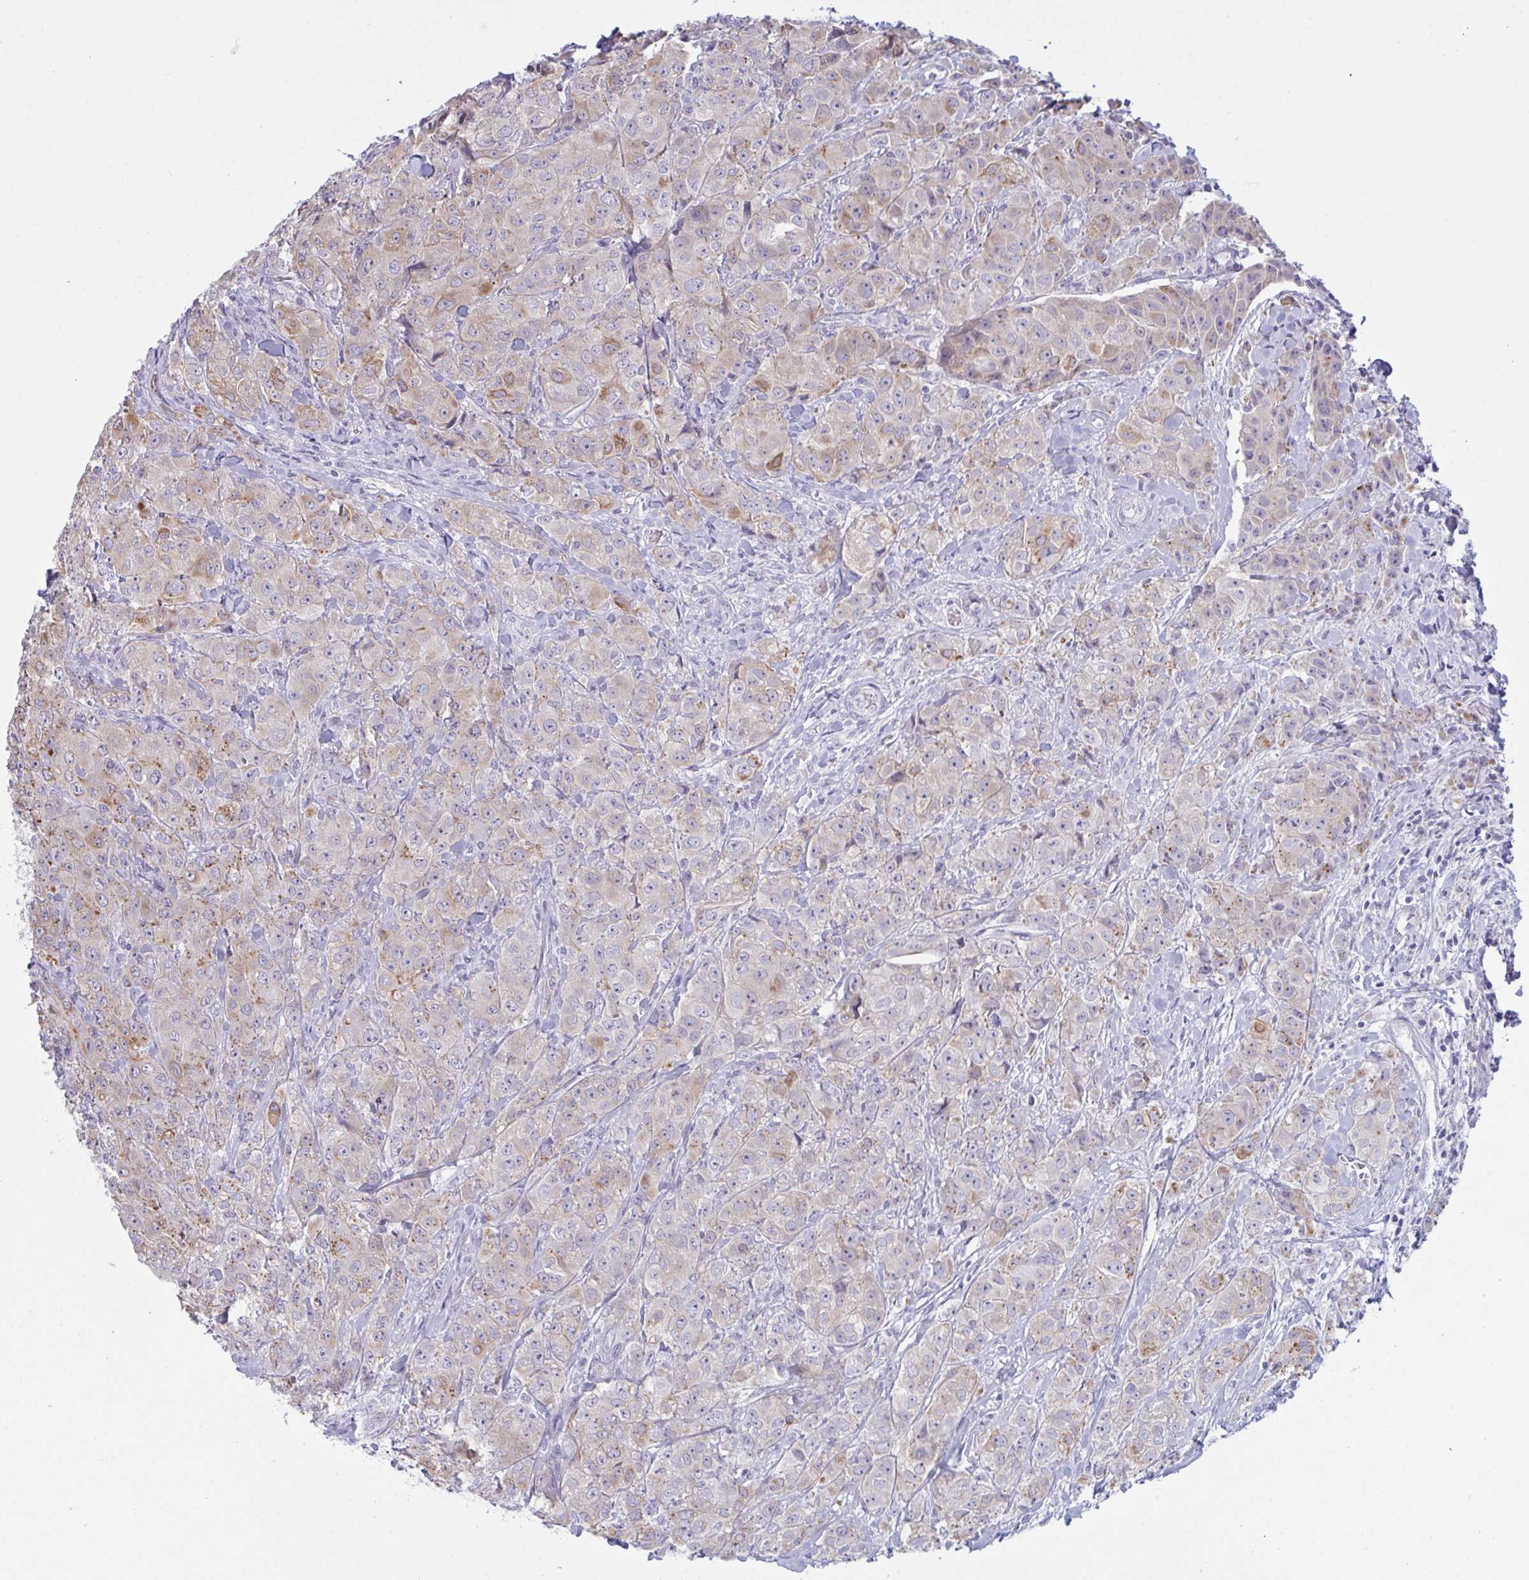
{"staining": {"intensity": "moderate", "quantity": "<25%", "location": "cytoplasmic/membranous"}, "tissue": "breast cancer", "cell_type": "Tumor cells", "image_type": "cancer", "snomed": [{"axis": "morphology", "description": "Normal tissue, NOS"}, {"axis": "morphology", "description": "Duct carcinoma"}, {"axis": "topography", "description": "Breast"}], "caption": "The histopathology image shows immunohistochemical staining of breast cancer. There is moderate cytoplasmic/membranous staining is identified in approximately <25% of tumor cells. The staining was performed using DAB (3,3'-diaminobenzidine) to visualize the protein expression in brown, while the nuclei were stained in blue with hematoxylin (Magnification: 20x).", "gene": "TENT5D", "patient": {"sex": "female", "age": 43}}